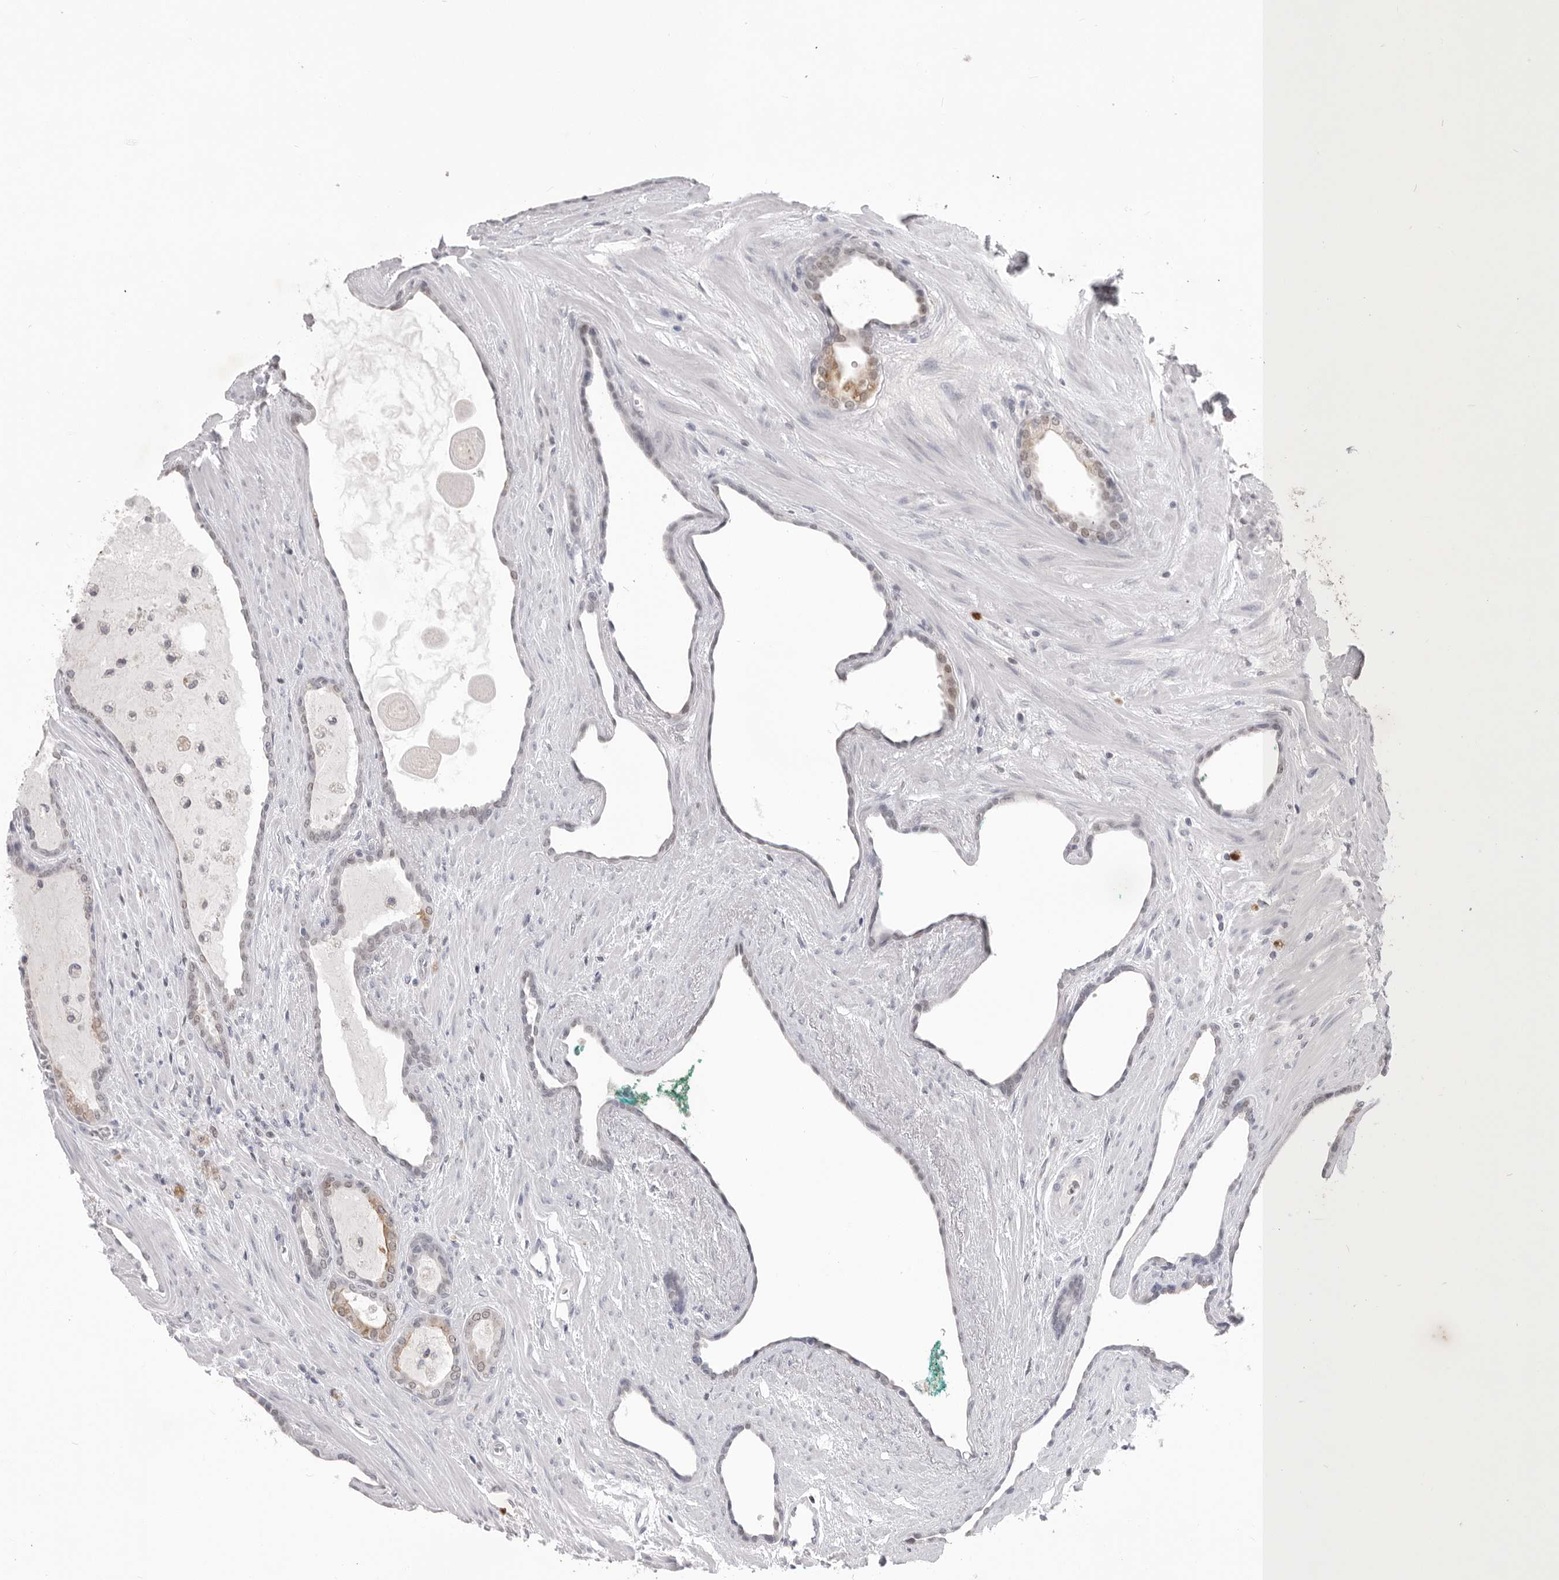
{"staining": {"intensity": "weak", "quantity": "<25%", "location": "cytoplasmic/membranous"}, "tissue": "prostate cancer", "cell_type": "Tumor cells", "image_type": "cancer", "snomed": [{"axis": "morphology", "description": "Adenocarcinoma, Low grade"}, {"axis": "topography", "description": "Prostate"}], "caption": "Immunohistochemistry (IHC) of adenocarcinoma (low-grade) (prostate) demonstrates no expression in tumor cells.", "gene": "ZBTB7B", "patient": {"sex": "male", "age": 70}}